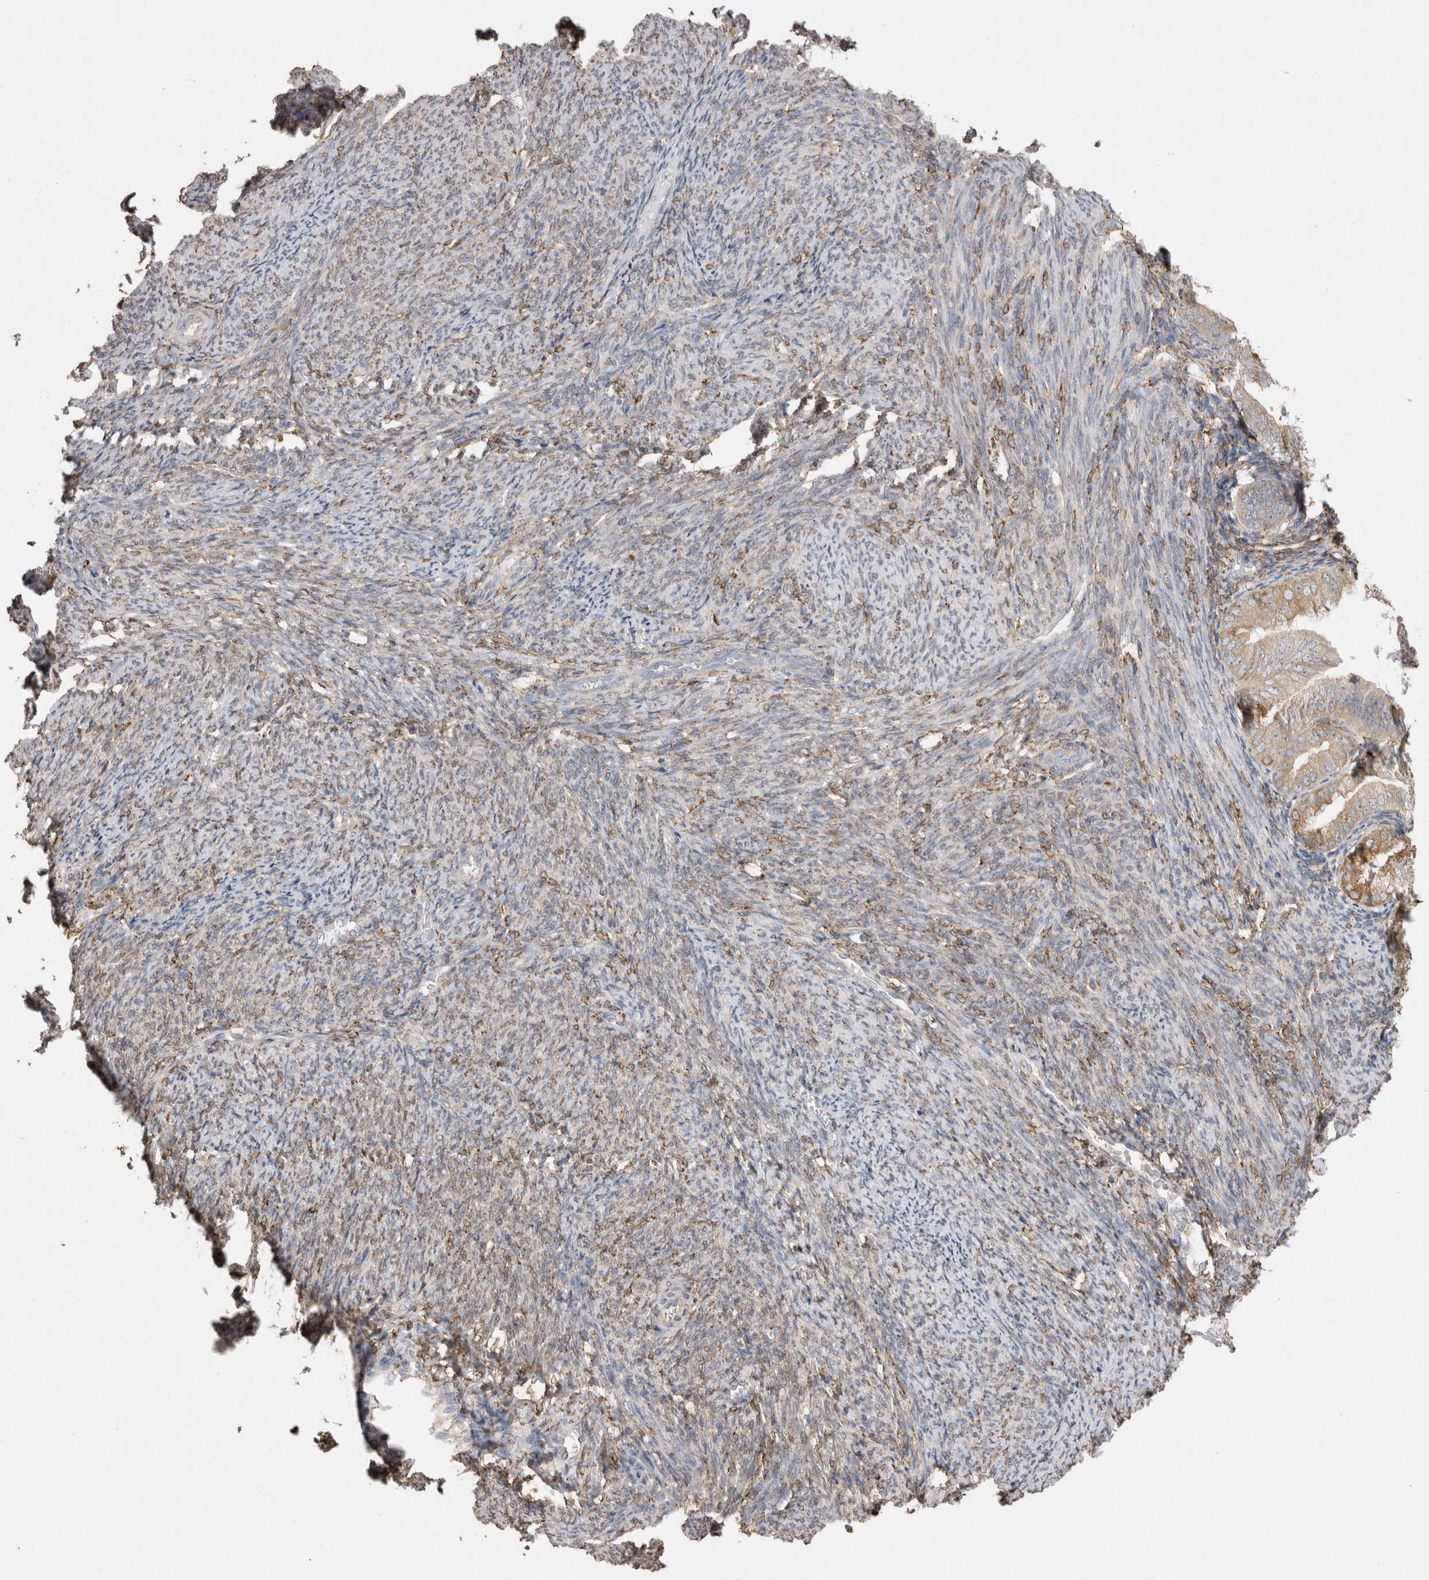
{"staining": {"intensity": "moderate", "quantity": ">75%", "location": "cytoplasmic/membranous"}, "tissue": "endometrial cancer", "cell_type": "Tumor cells", "image_type": "cancer", "snomed": [{"axis": "morphology", "description": "Adenocarcinoma, NOS"}, {"axis": "topography", "description": "Endometrium"}], "caption": "Immunohistochemical staining of endometrial cancer (adenocarcinoma) displays medium levels of moderate cytoplasmic/membranous positivity in about >75% of tumor cells.", "gene": "LRPAP1", "patient": {"sex": "female", "age": 63}}